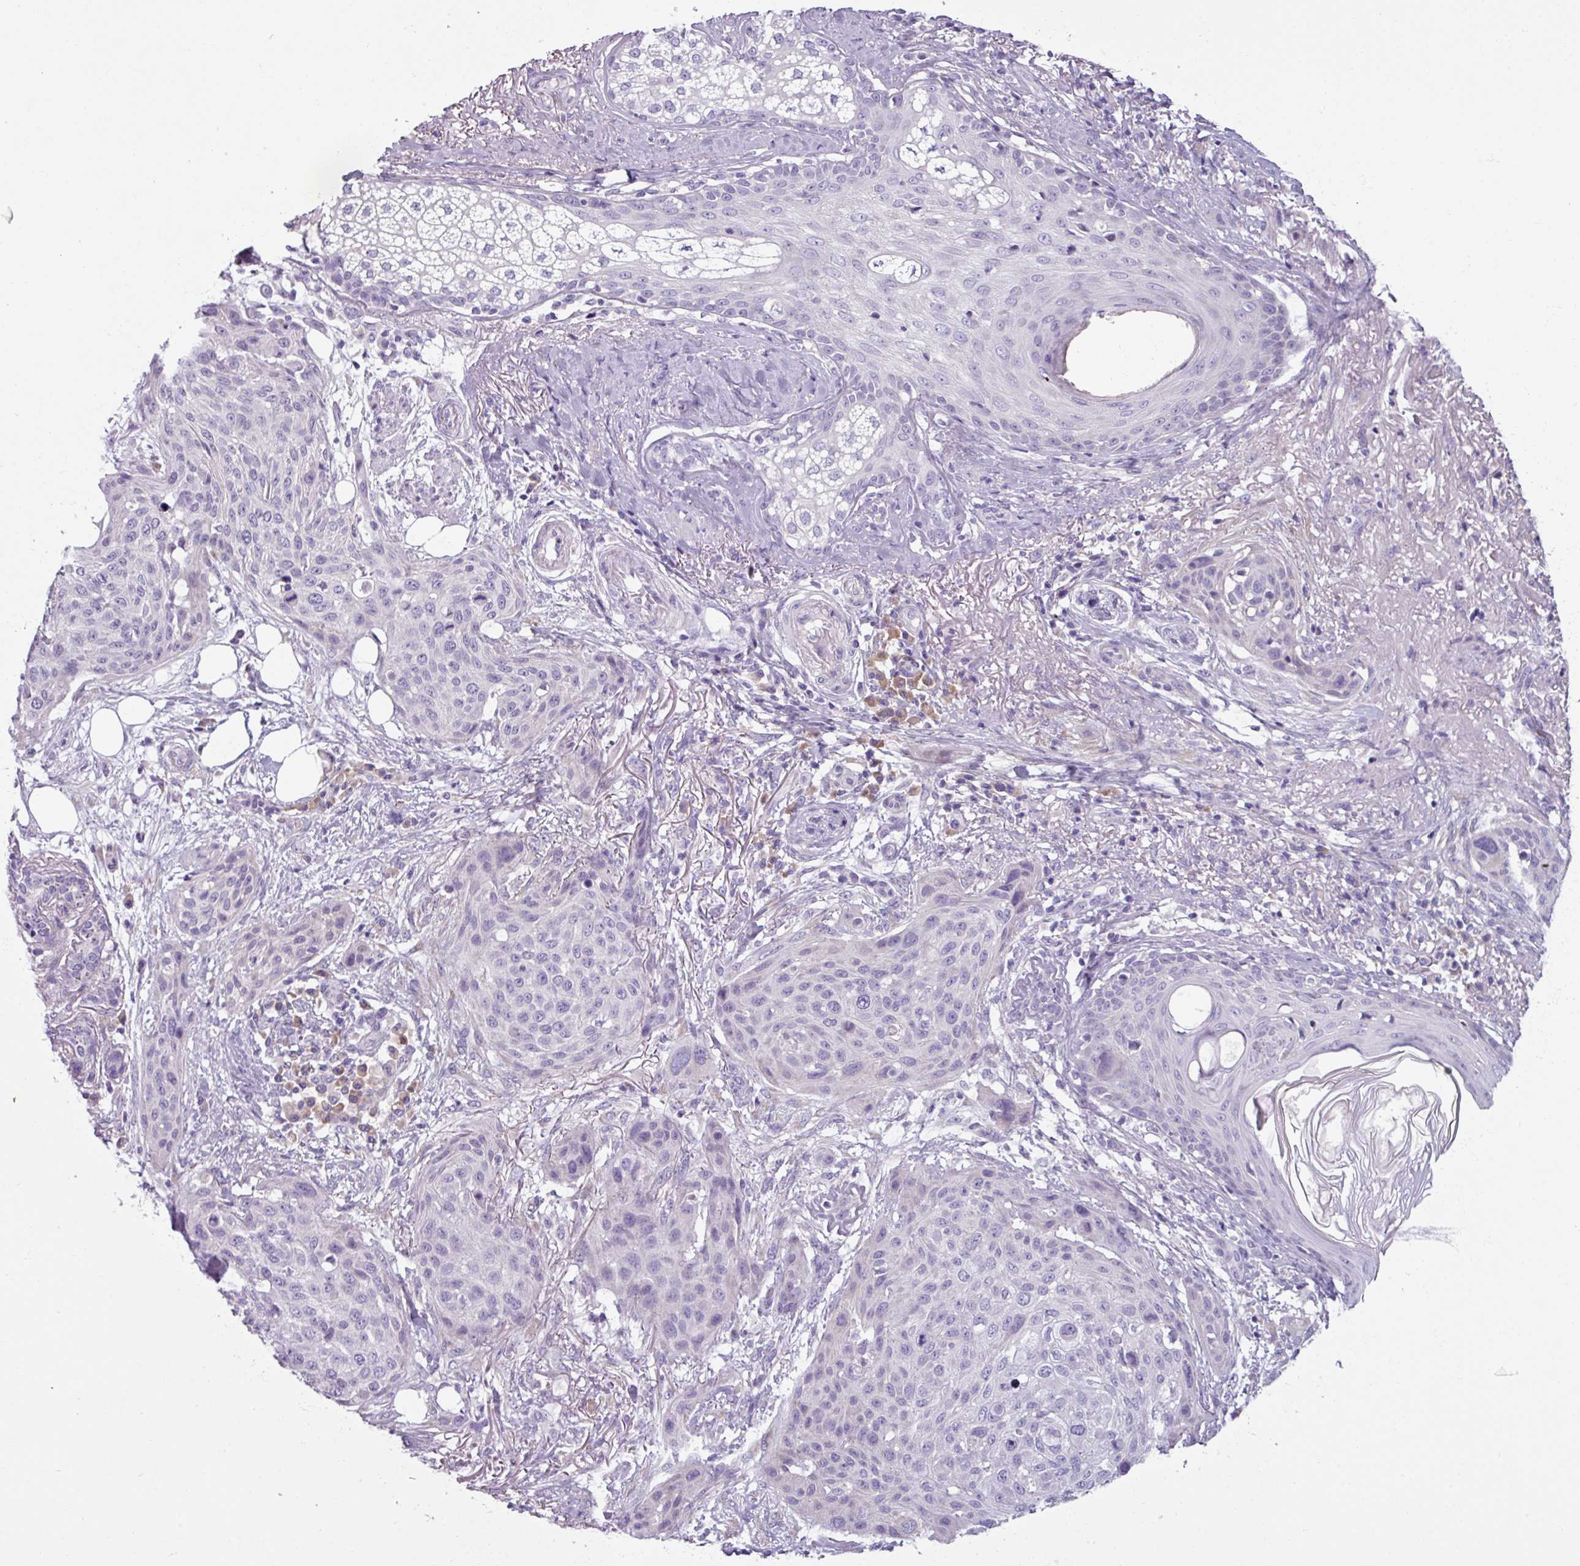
{"staining": {"intensity": "negative", "quantity": "none", "location": "none"}, "tissue": "skin cancer", "cell_type": "Tumor cells", "image_type": "cancer", "snomed": [{"axis": "morphology", "description": "Squamous cell carcinoma, NOS"}, {"axis": "topography", "description": "Skin"}], "caption": "Photomicrograph shows no significant protein expression in tumor cells of squamous cell carcinoma (skin). The staining is performed using DAB (3,3'-diaminobenzidine) brown chromogen with nuclei counter-stained in using hematoxylin.", "gene": "SMIM11", "patient": {"sex": "female", "age": 87}}